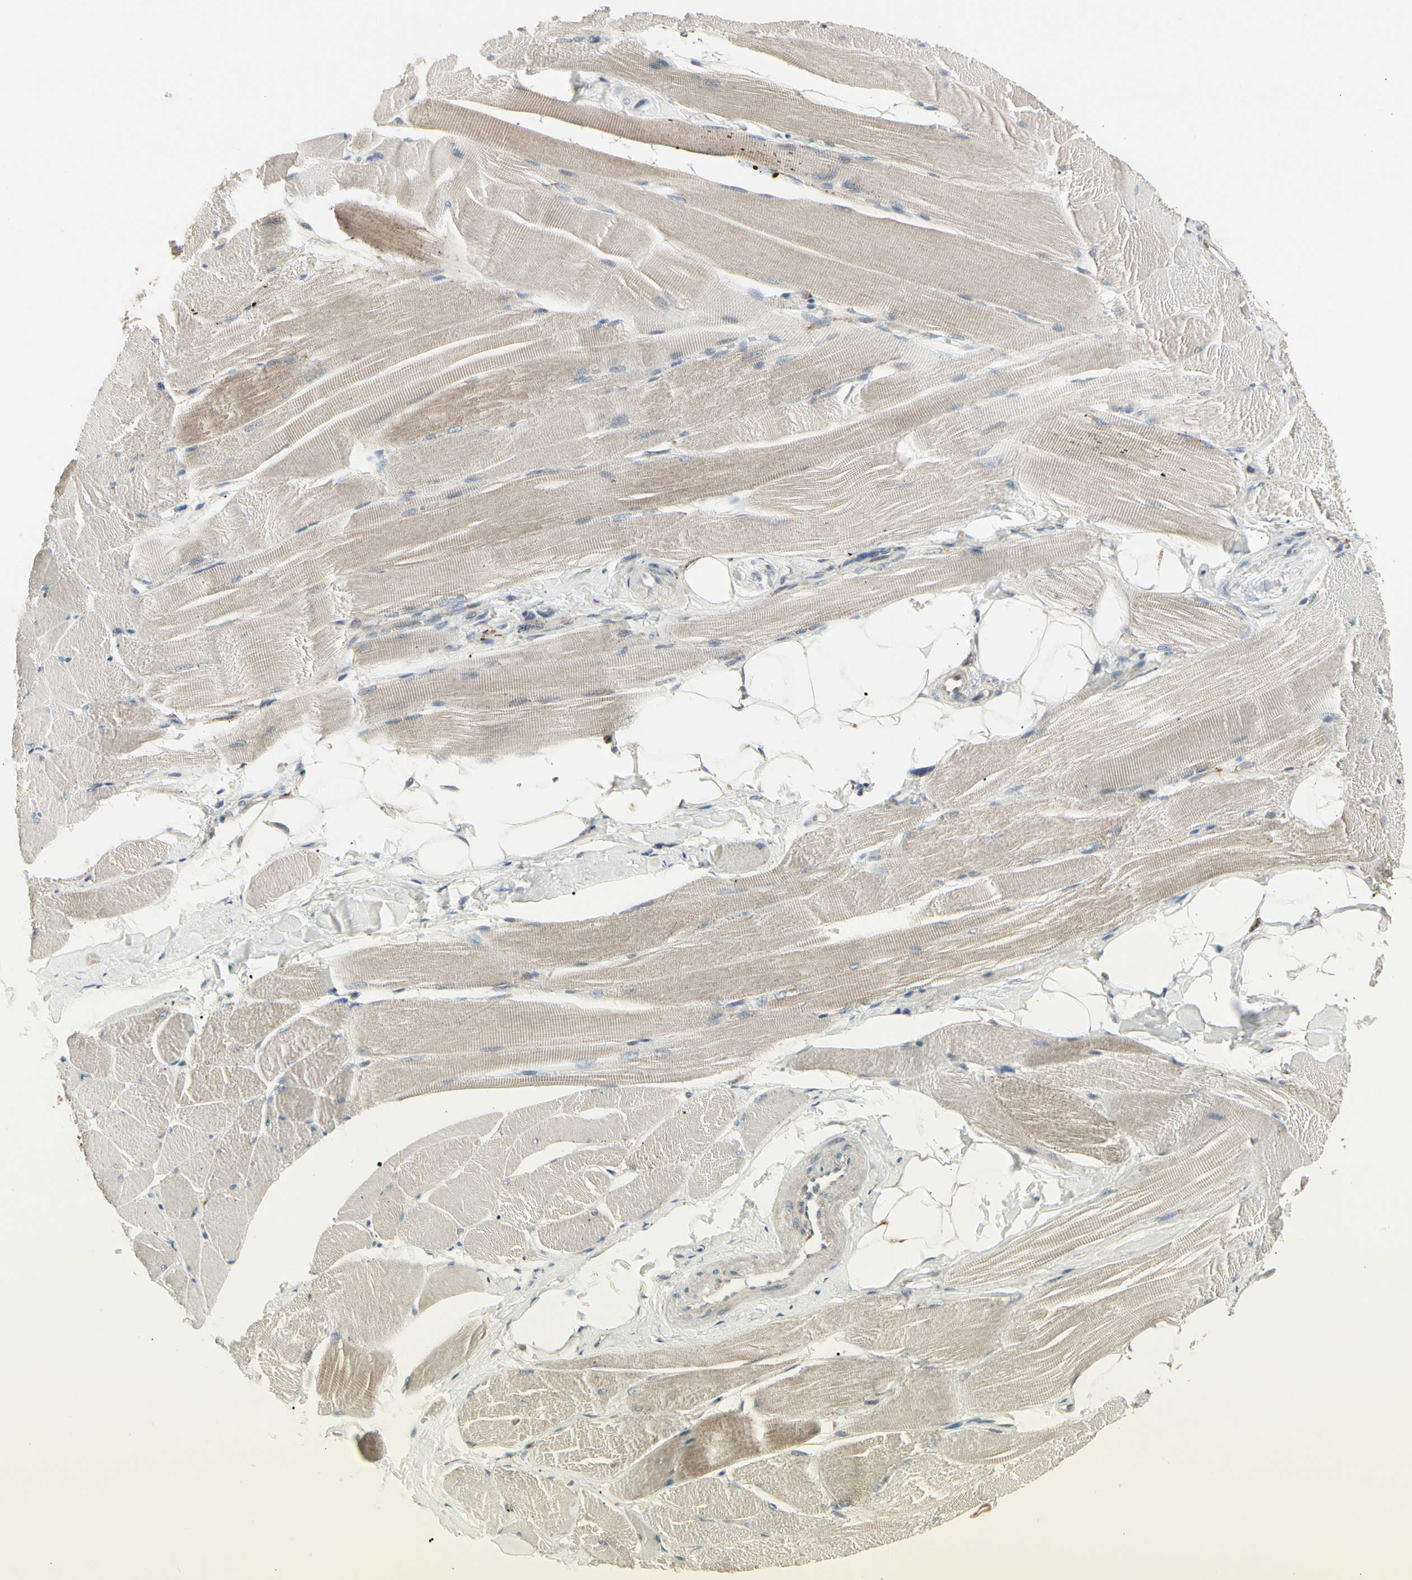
{"staining": {"intensity": "moderate", "quantity": "<25%", "location": "cytoplasmic/membranous"}, "tissue": "skeletal muscle", "cell_type": "Myocytes", "image_type": "normal", "snomed": [{"axis": "morphology", "description": "Normal tissue, NOS"}, {"axis": "topography", "description": "Skeletal muscle"}, {"axis": "topography", "description": "Peripheral nerve tissue"}], "caption": "Immunohistochemical staining of normal human skeletal muscle demonstrates moderate cytoplasmic/membranous protein expression in about <25% of myocytes.", "gene": "TMEM176A", "patient": {"sex": "female", "age": 84}}